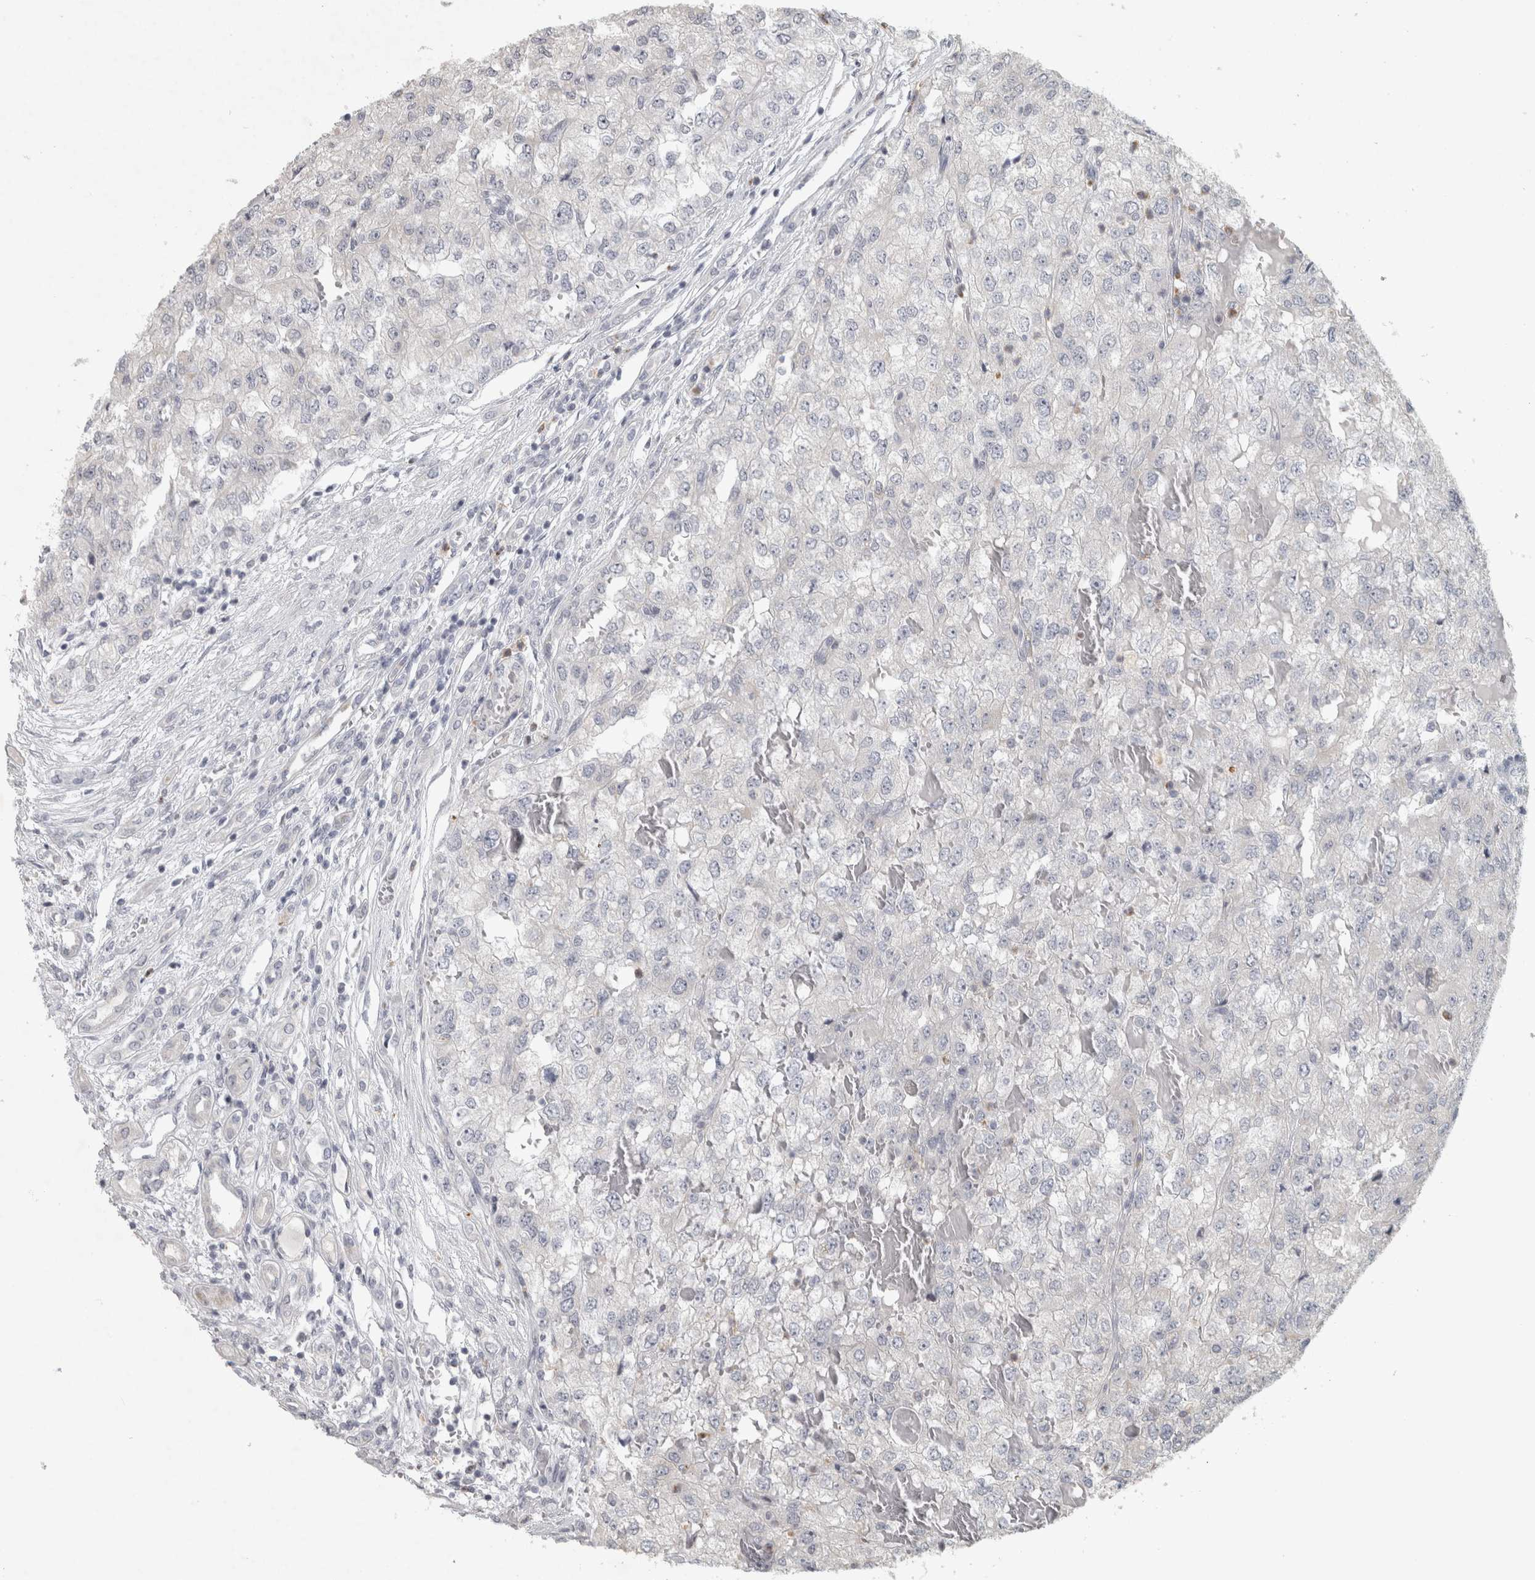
{"staining": {"intensity": "negative", "quantity": "none", "location": "none"}, "tissue": "renal cancer", "cell_type": "Tumor cells", "image_type": "cancer", "snomed": [{"axis": "morphology", "description": "Adenocarcinoma, NOS"}, {"axis": "topography", "description": "Kidney"}], "caption": "IHC photomicrograph of human renal cancer stained for a protein (brown), which displays no staining in tumor cells.", "gene": "PTPRN2", "patient": {"sex": "female", "age": 54}}